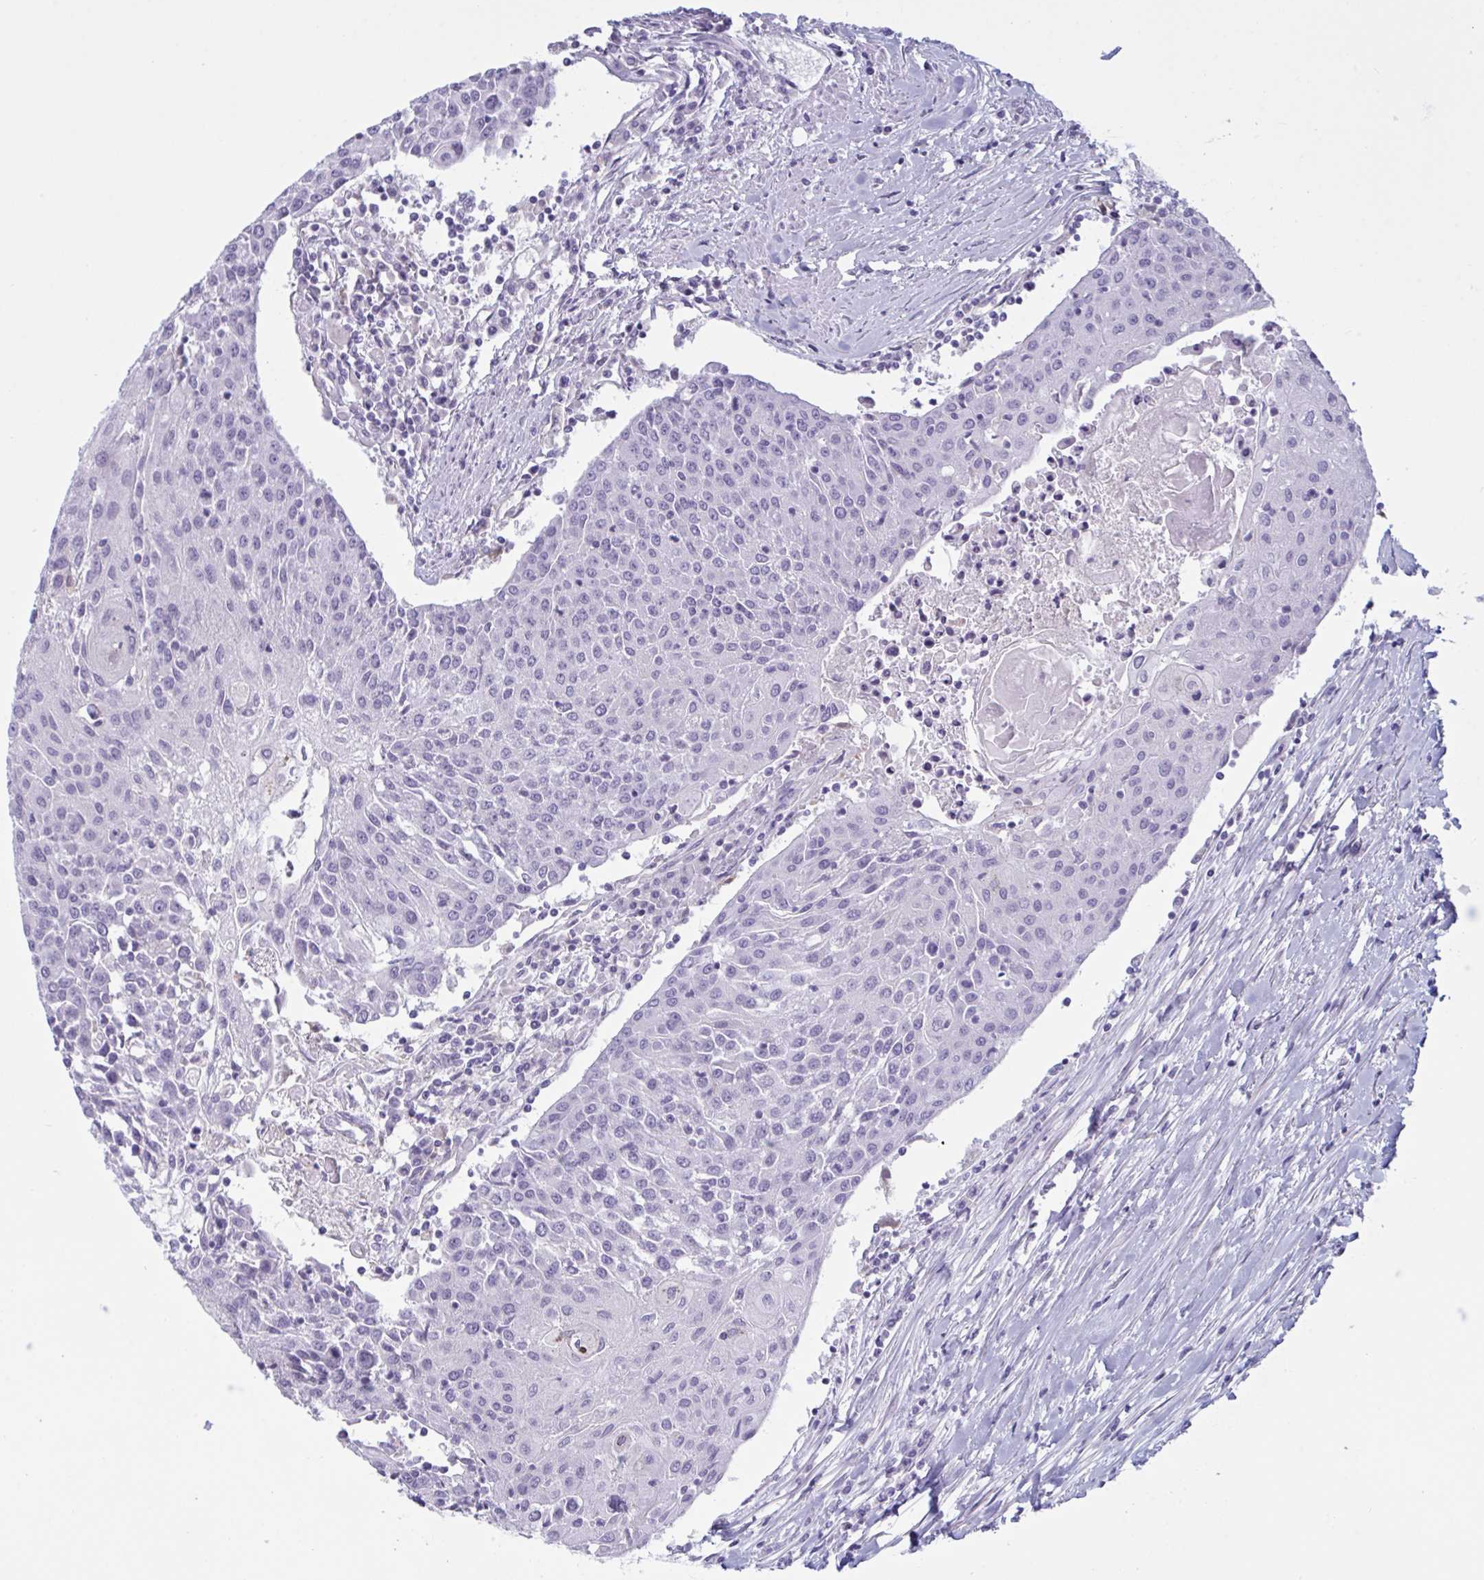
{"staining": {"intensity": "negative", "quantity": "none", "location": "none"}, "tissue": "urothelial cancer", "cell_type": "Tumor cells", "image_type": "cancer", "snomed": [{"axis": "morphology", "description": "Urothelial carcinoma, High grade"}, {"axis": "topography", "description": "Urinary bladder"}], "caption": "Tumor cells show no significant protein positivity in urothelial cancer.", "gene": "OR1L3", "patient": {"sex": "female", "age": 85}}